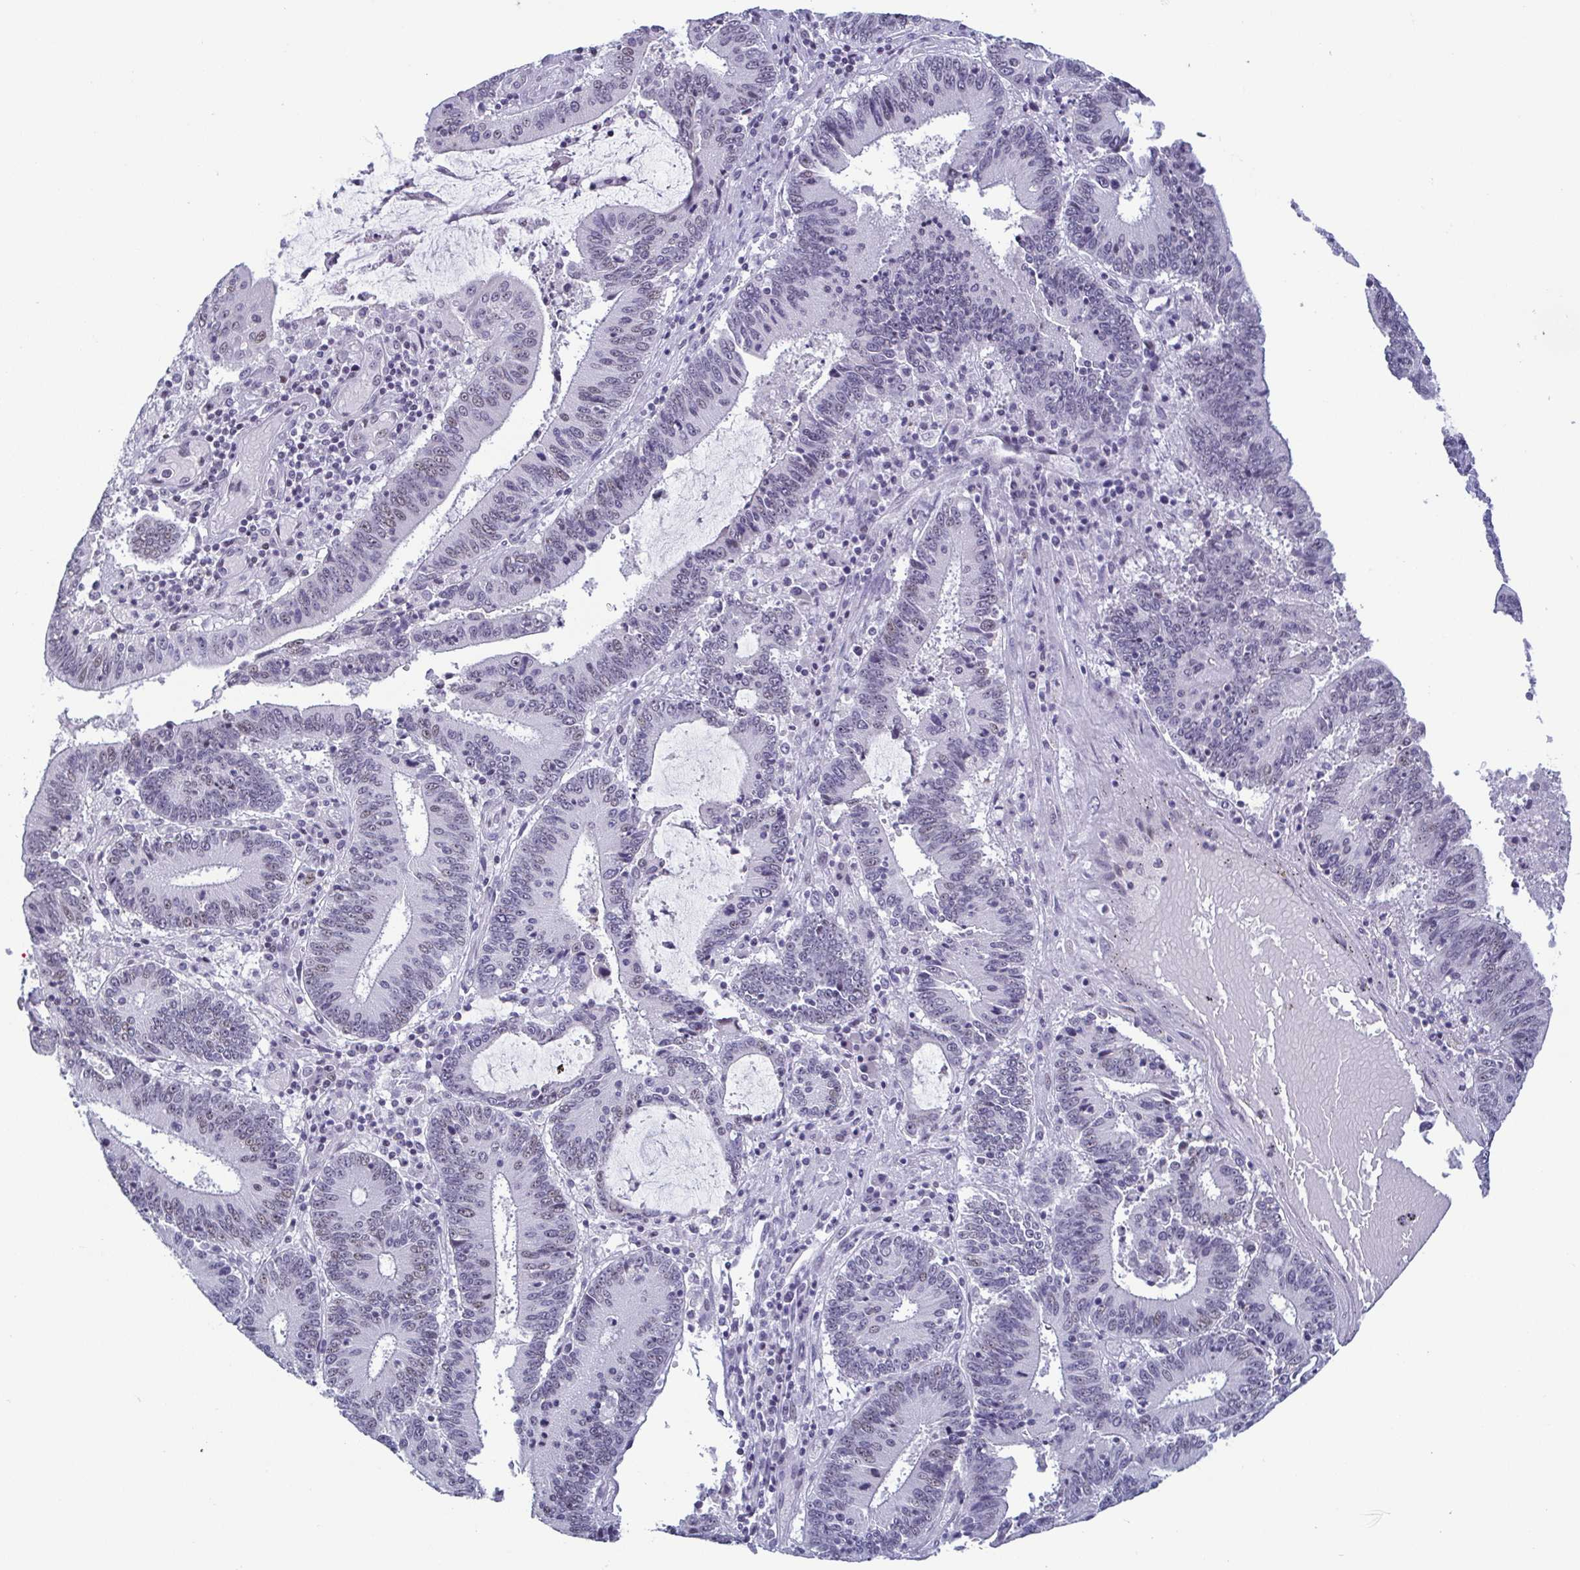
{"staining": {"intensity": "negative", "quantity": "none", "location": "none"}, "tissue": "stomach cancer", "cell_type": "Tumor cells", "image_type": "cancer", "snomed": [{"axis": "morphology", "description": "Adenocarcinoma, NOS"}, {"axis": "topography", "description": "Stomach, upper"}], "caption": "Image shows no protein staining in tumor cells of stomach adenocarcinoma tissue.", "gene": "BZW1", "patient": {"sex": "male", "age": 68}}